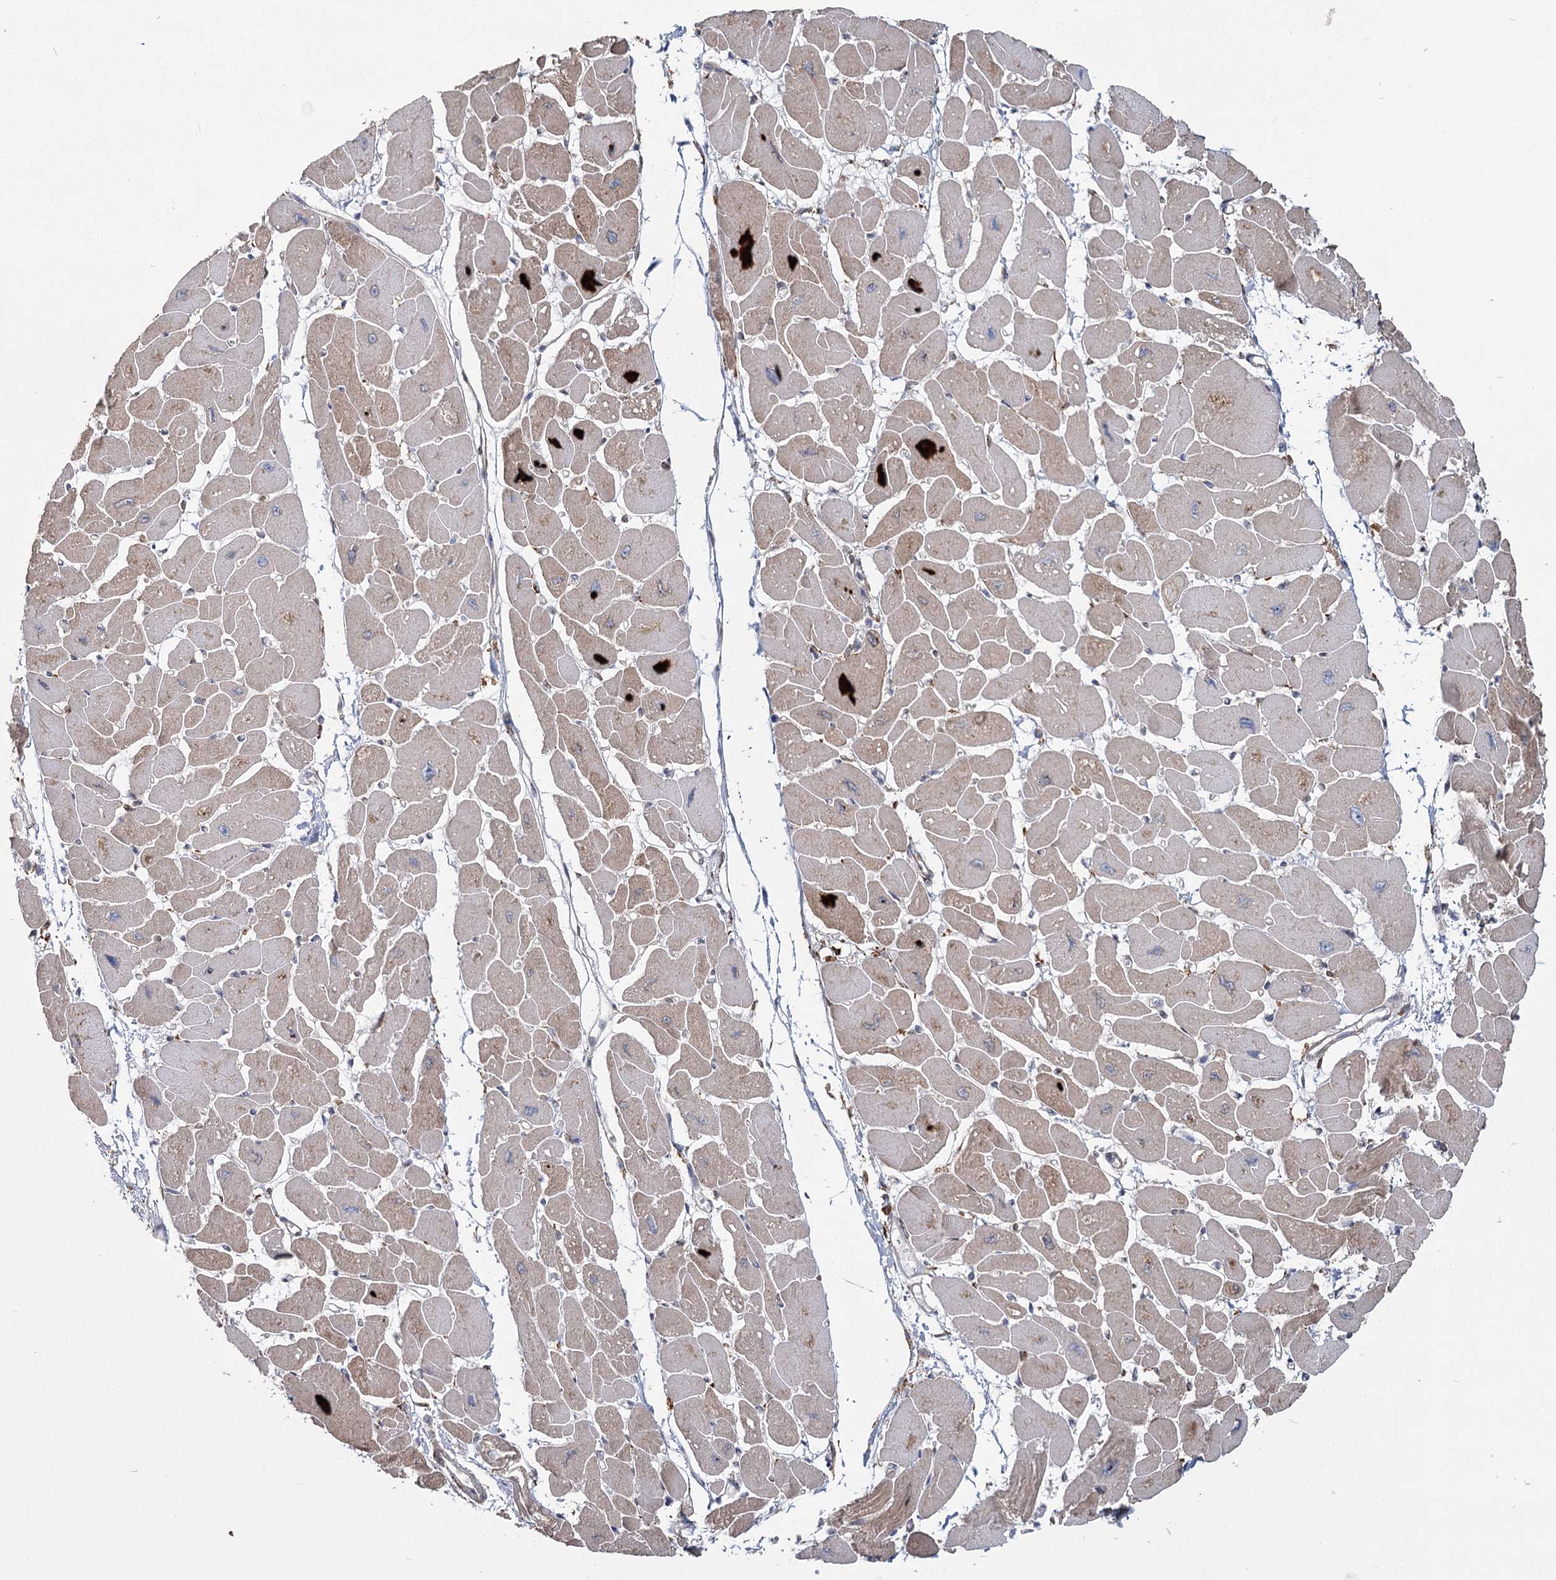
{"staining": {"intensity": "moderate", "quantity": "25%-75%", "location": "cytoplasmic/membranous"}, "tissue": "heart muscle", "cell_type": "Cardiomyocytes", "image_type": "normal", "snomed": [{"axis": "morphology", "description": "Normal tissue, NOS"}, {"axis": "topography", "description": "Heart"}], "caption": "DAB (3,3'-diaminobenzidine) immunohistochemical staining of unremarkable human heart muscle displays moderate cytoplasmic/membranous protein positivity in about 25%-75% of cardiomyocytes.", "gene": "ZCCHC9", "patient": {"sex": "female", "age": 54}}